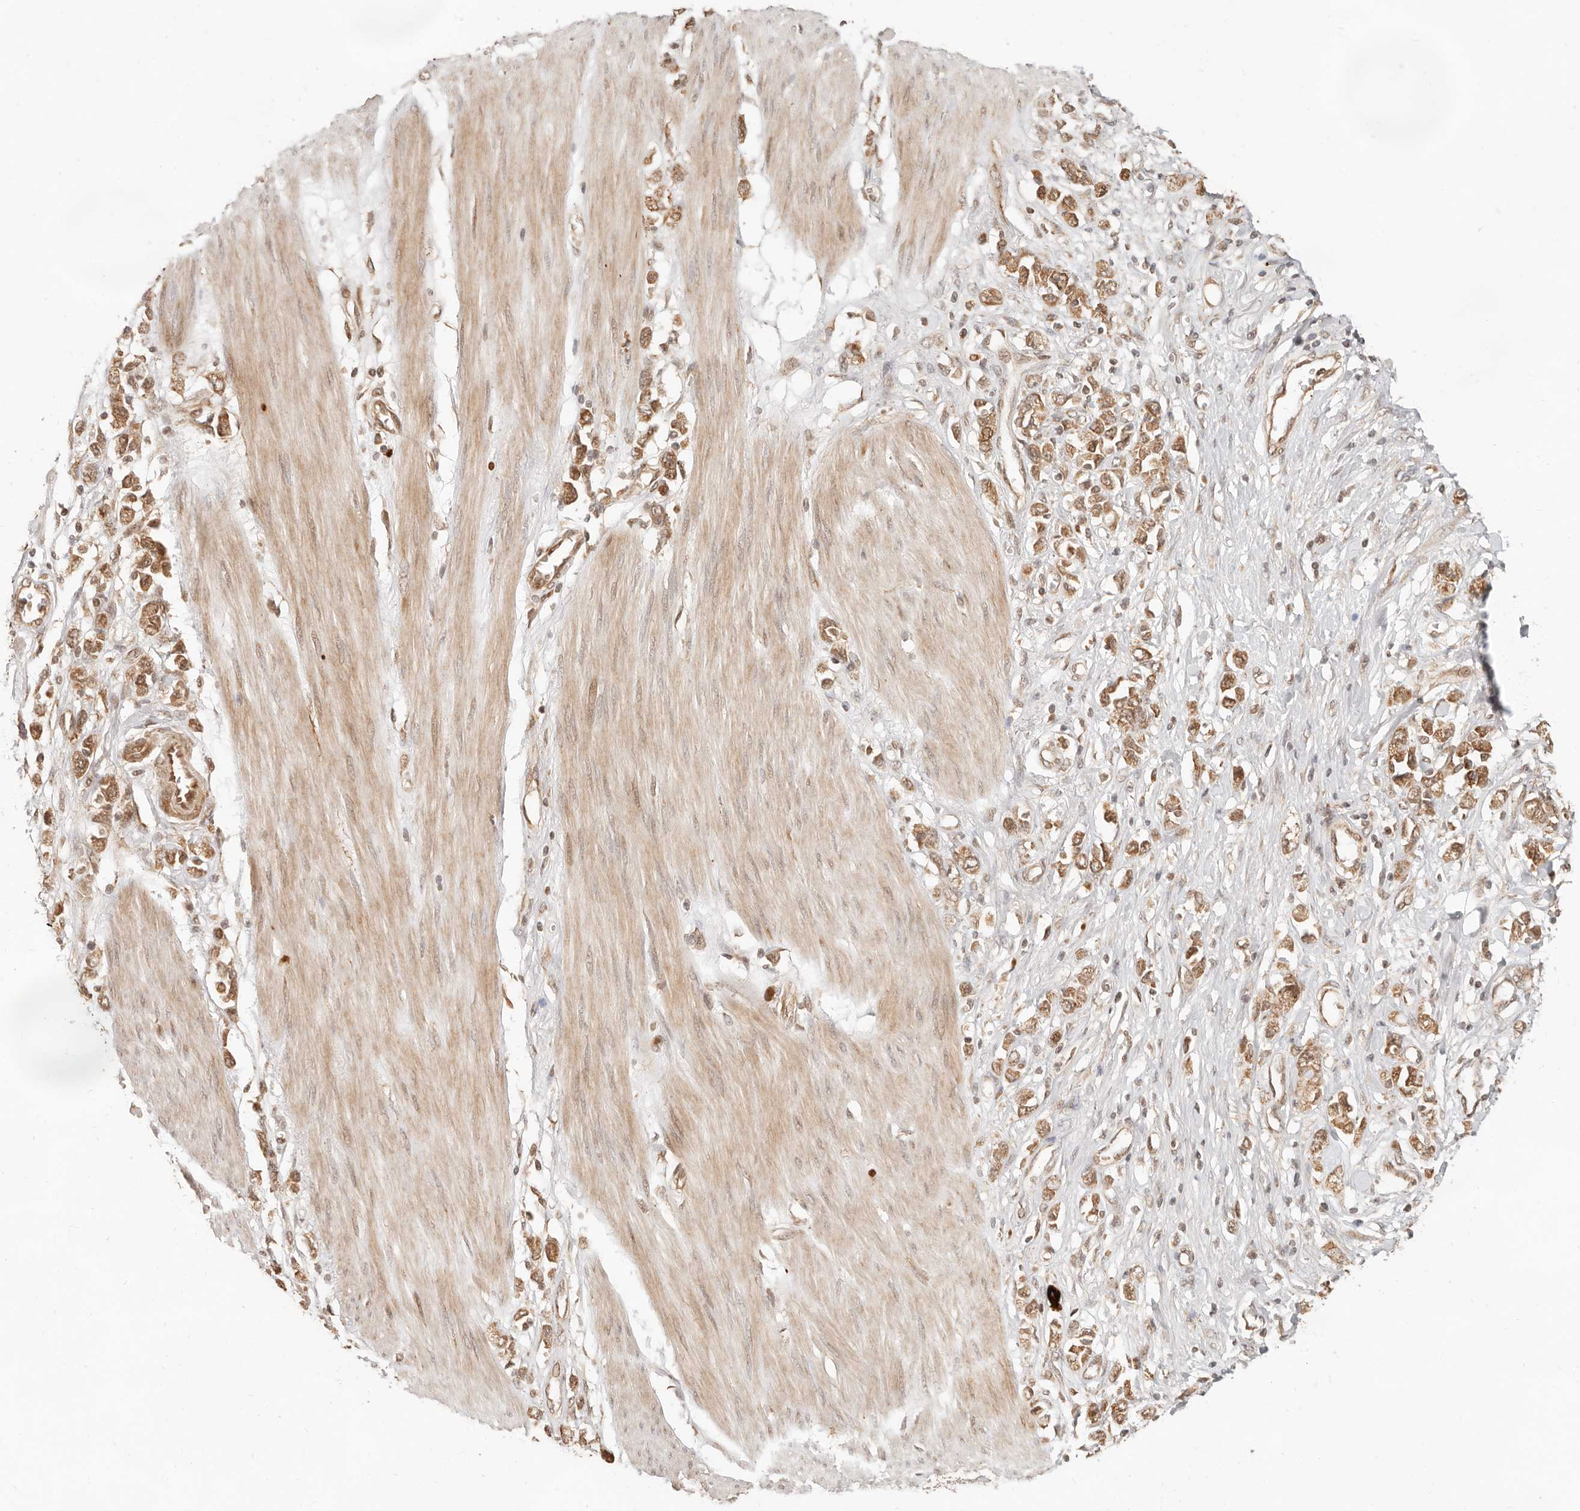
{"staining": {"intensity": "moderate", "quantity": ">75%", "location": "cytoplasmic/membranous"}, "tissue": "stomach cancer", "cell_type": "Tumor cells", "image_type": "cancer", "snomed": [{"axis": "morphology", "description": "Adenocarcinoma, NOS"}, {"axis": "topography", "description": "Stomach"}], "caption": "DAB (3,3'-diaminobenzidine) immunohistochemical staining of human adenocarcinoma (stomach) displays moderate cytoplasmic/membranous protein staining in approximately >75% of tumor cells.", "gene": "BAALC", "patient": {"sex": "female", "age": 76}}